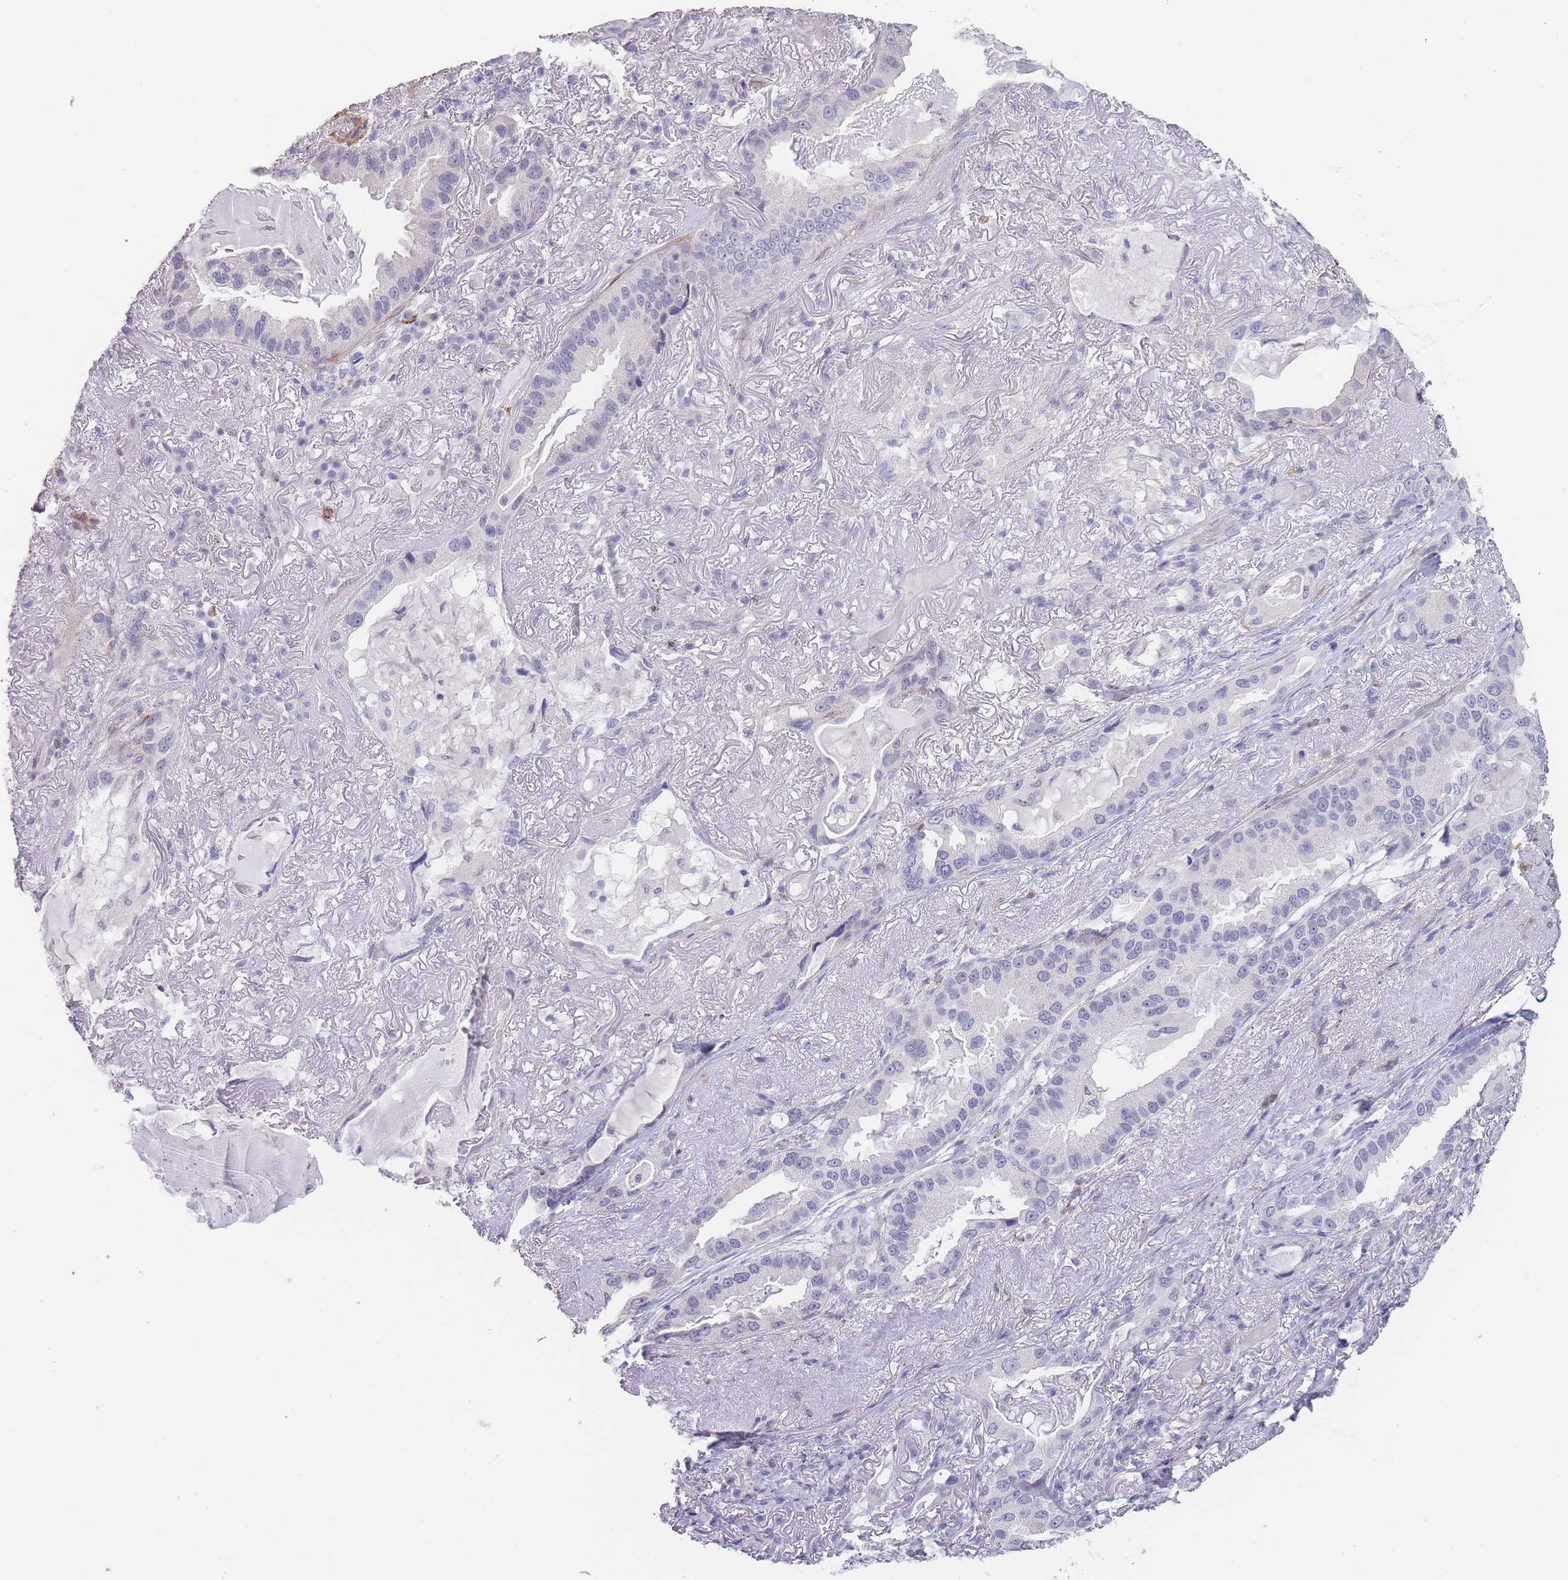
{"staining": {"intensity": "negative", "quantity": "none", "location": "none"}, "tissue": "lung cancer", "cell_type": "Tumor cells", "image_type": "cancer", "snomed": [{"axis": "morphology", "description": "Adenocarcinoma, NOS"}, {"axis": "topography", "description": "Lung"}], "caption": "Protein analysis of lung cancer displays no significant positivity in tumor cells.", "gene": "ASAP3", "patient": {"sex": "female", "age": 69}}